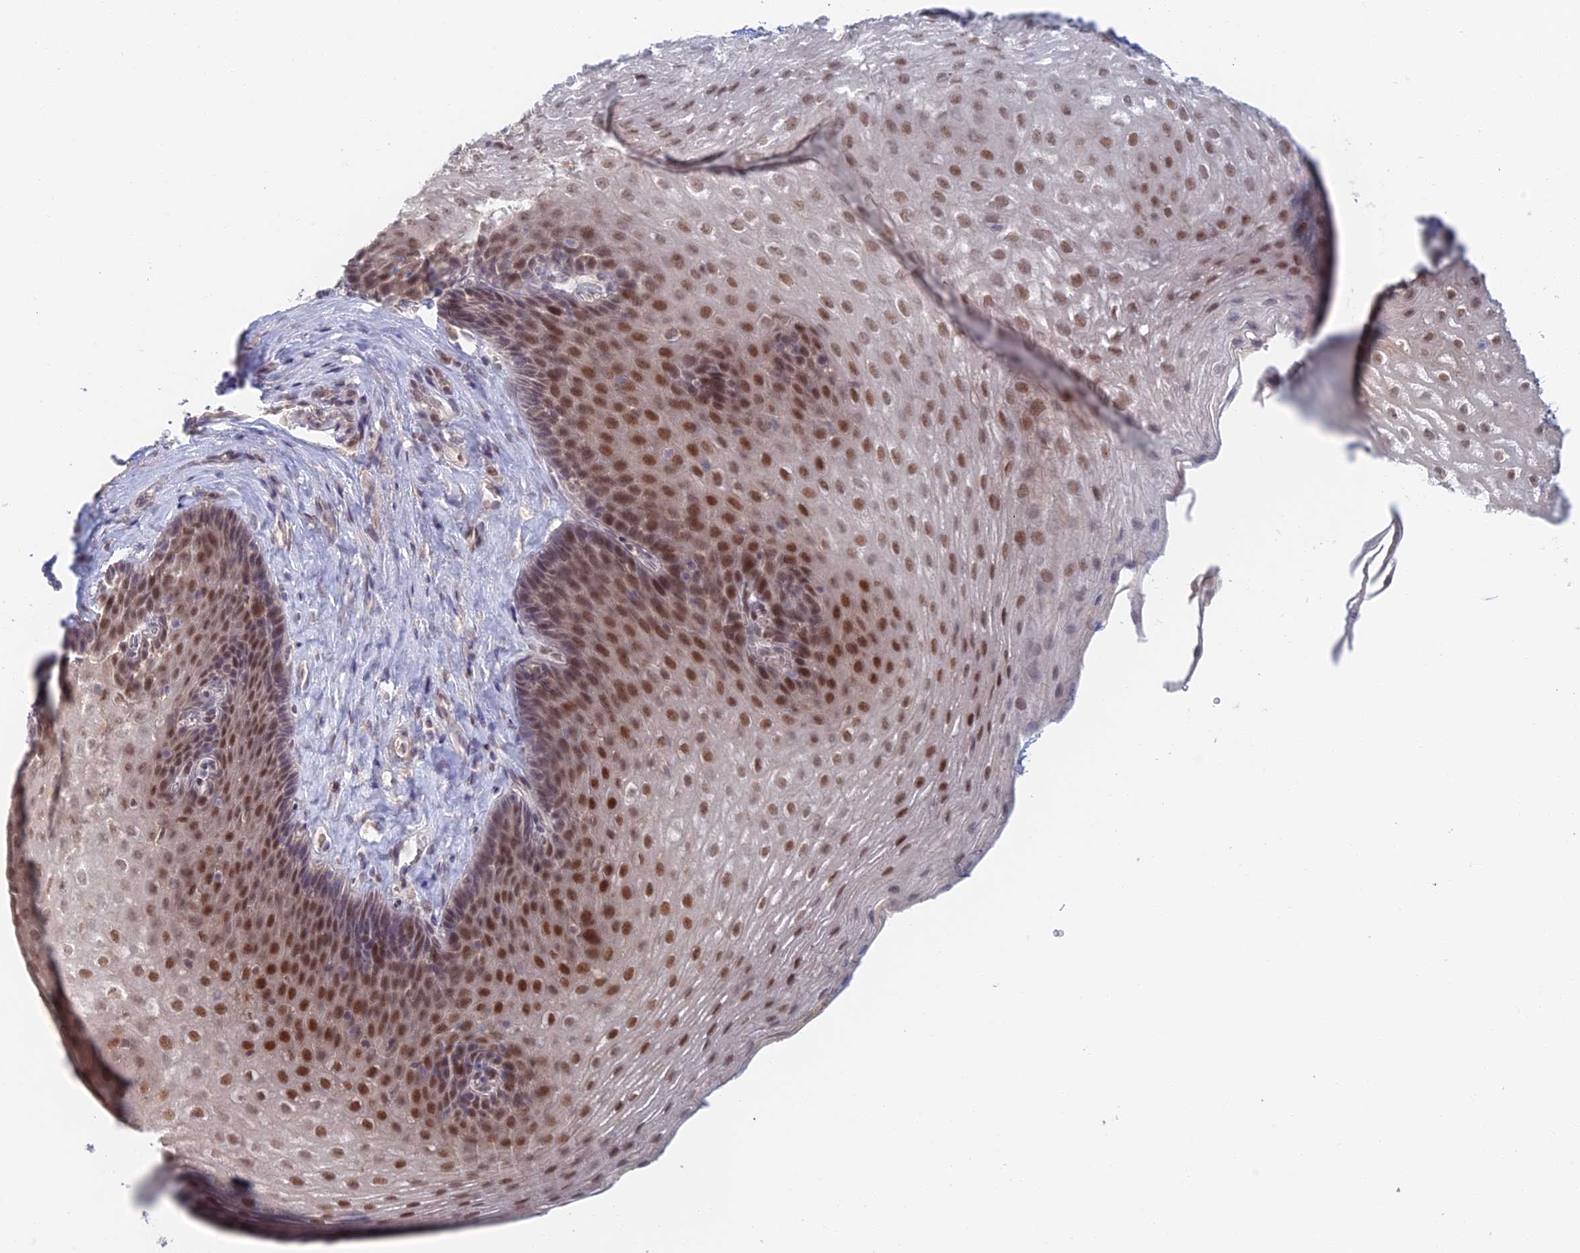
{"staining": {"intensity": "strong", "quantity": ">75%", "location": "nuclear"}, "tissue": "esophagus", "cell_type": "Squamous epithelial cells", "image_type": "normal", "snomed": [{"axis": "morphology", "description": "Normal tissue, NOS"}, {"axis": "topography", "description": "Esophagus"}], "caption": "Squamous epithelial cells show strong nuclear positivity in about >75% of cells in normal esophagus.", "gene": "ZUP1", "patient": {"sex": "female", "age": 66}}